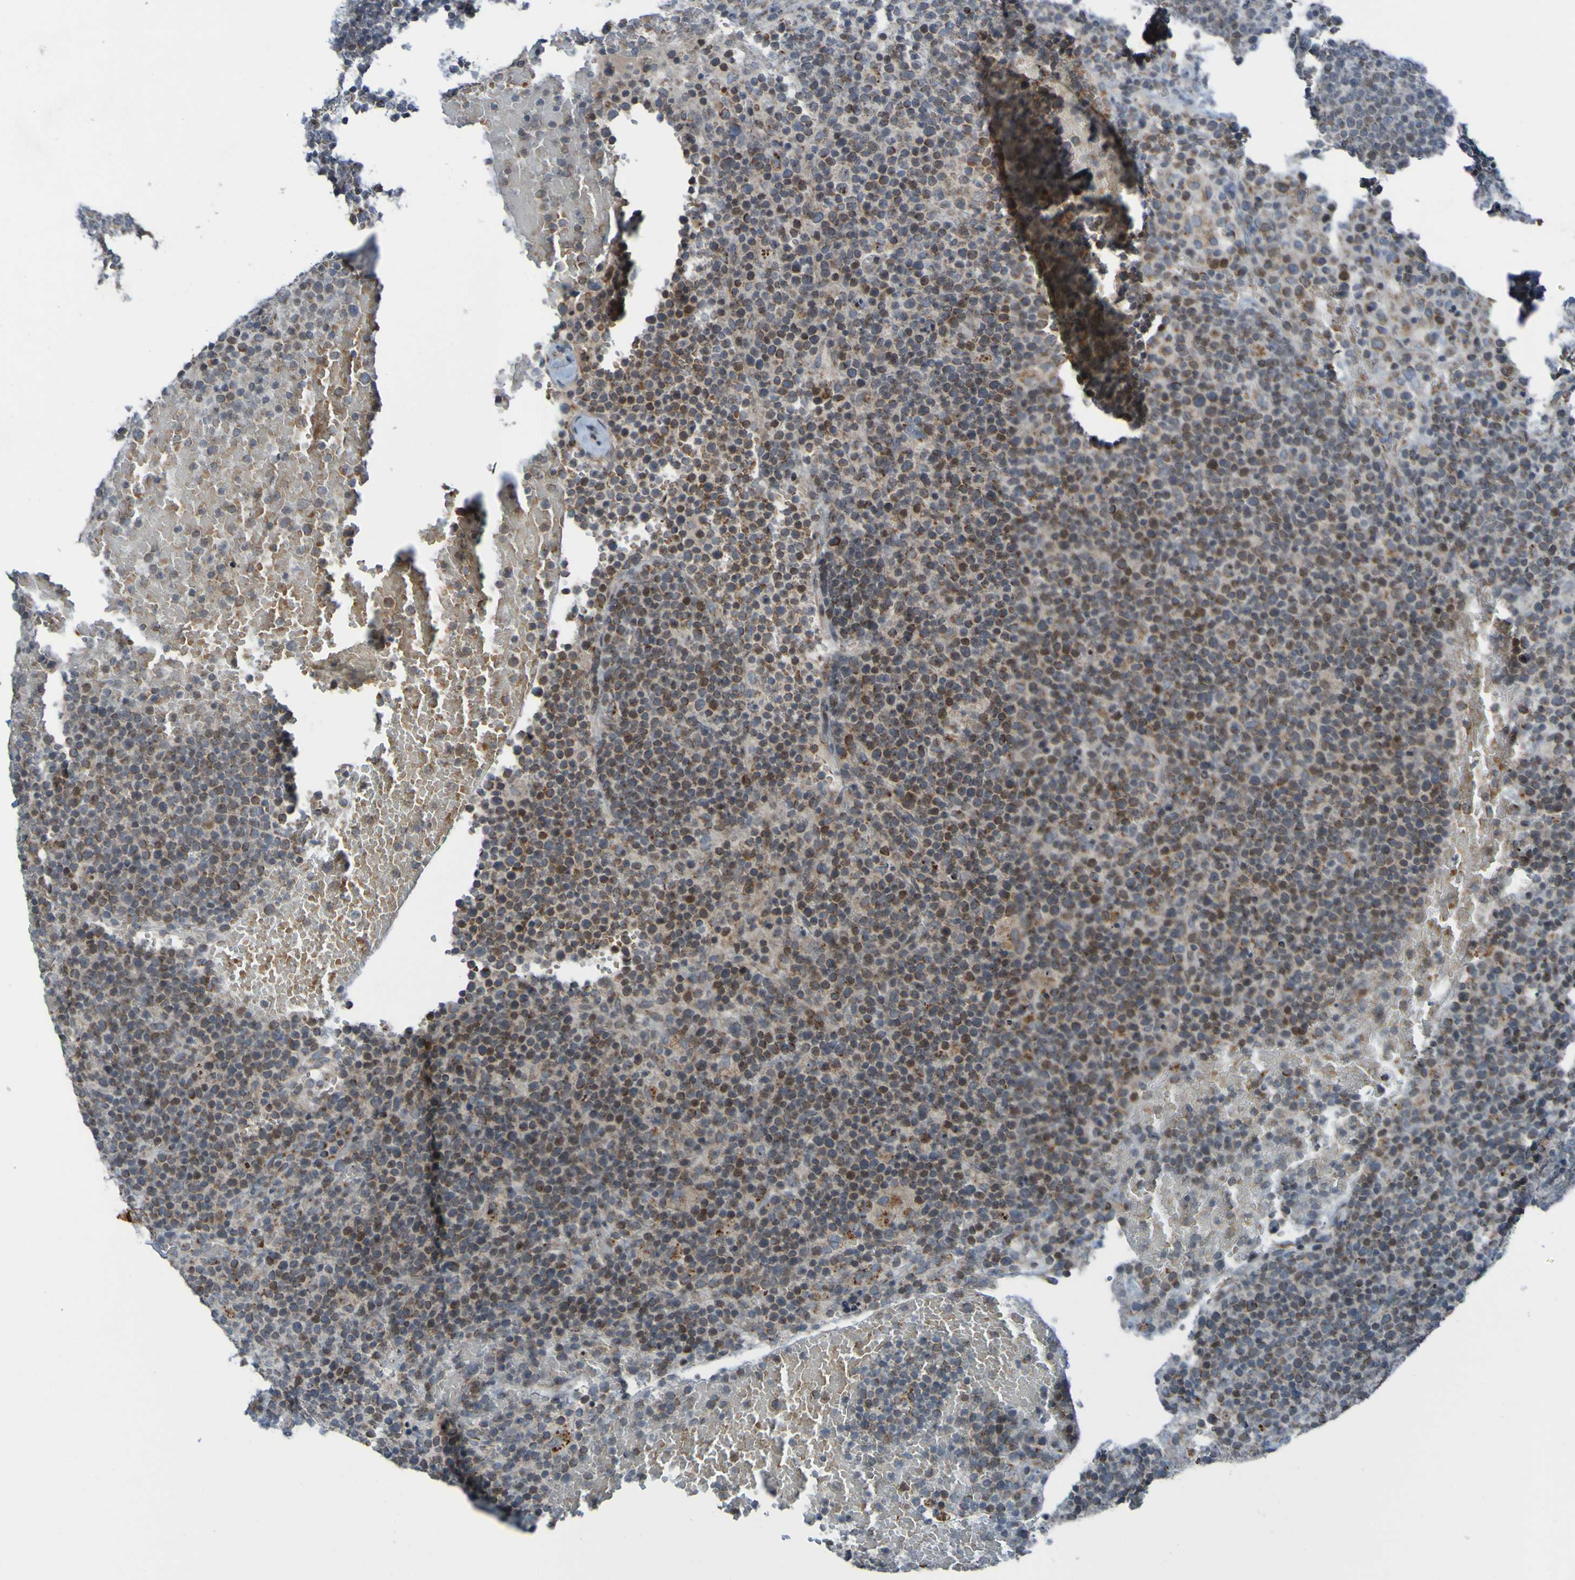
{"staining": {"intensity": "moderate", "quantity": "<25%", "location": "cytoplasmic/membranous"}, "tissue": "lymphoma", "cell_type": "Tumor cells", "image_type": "cancer", "snomed": [{"axis": "morphology", "description": "Malignant lymphoma, non-Hodgkin's type, High grade"}, {"axis": "topography", "description": "Lymph node"}], "caption": "Immunohistochemical staining of lymphoma demonstrates moderate cytoplasmic/membranous protein staining in approximately <25% of tumor cells.", "gene": "UNG", "patient": {"sex": "male", "age": 61}}